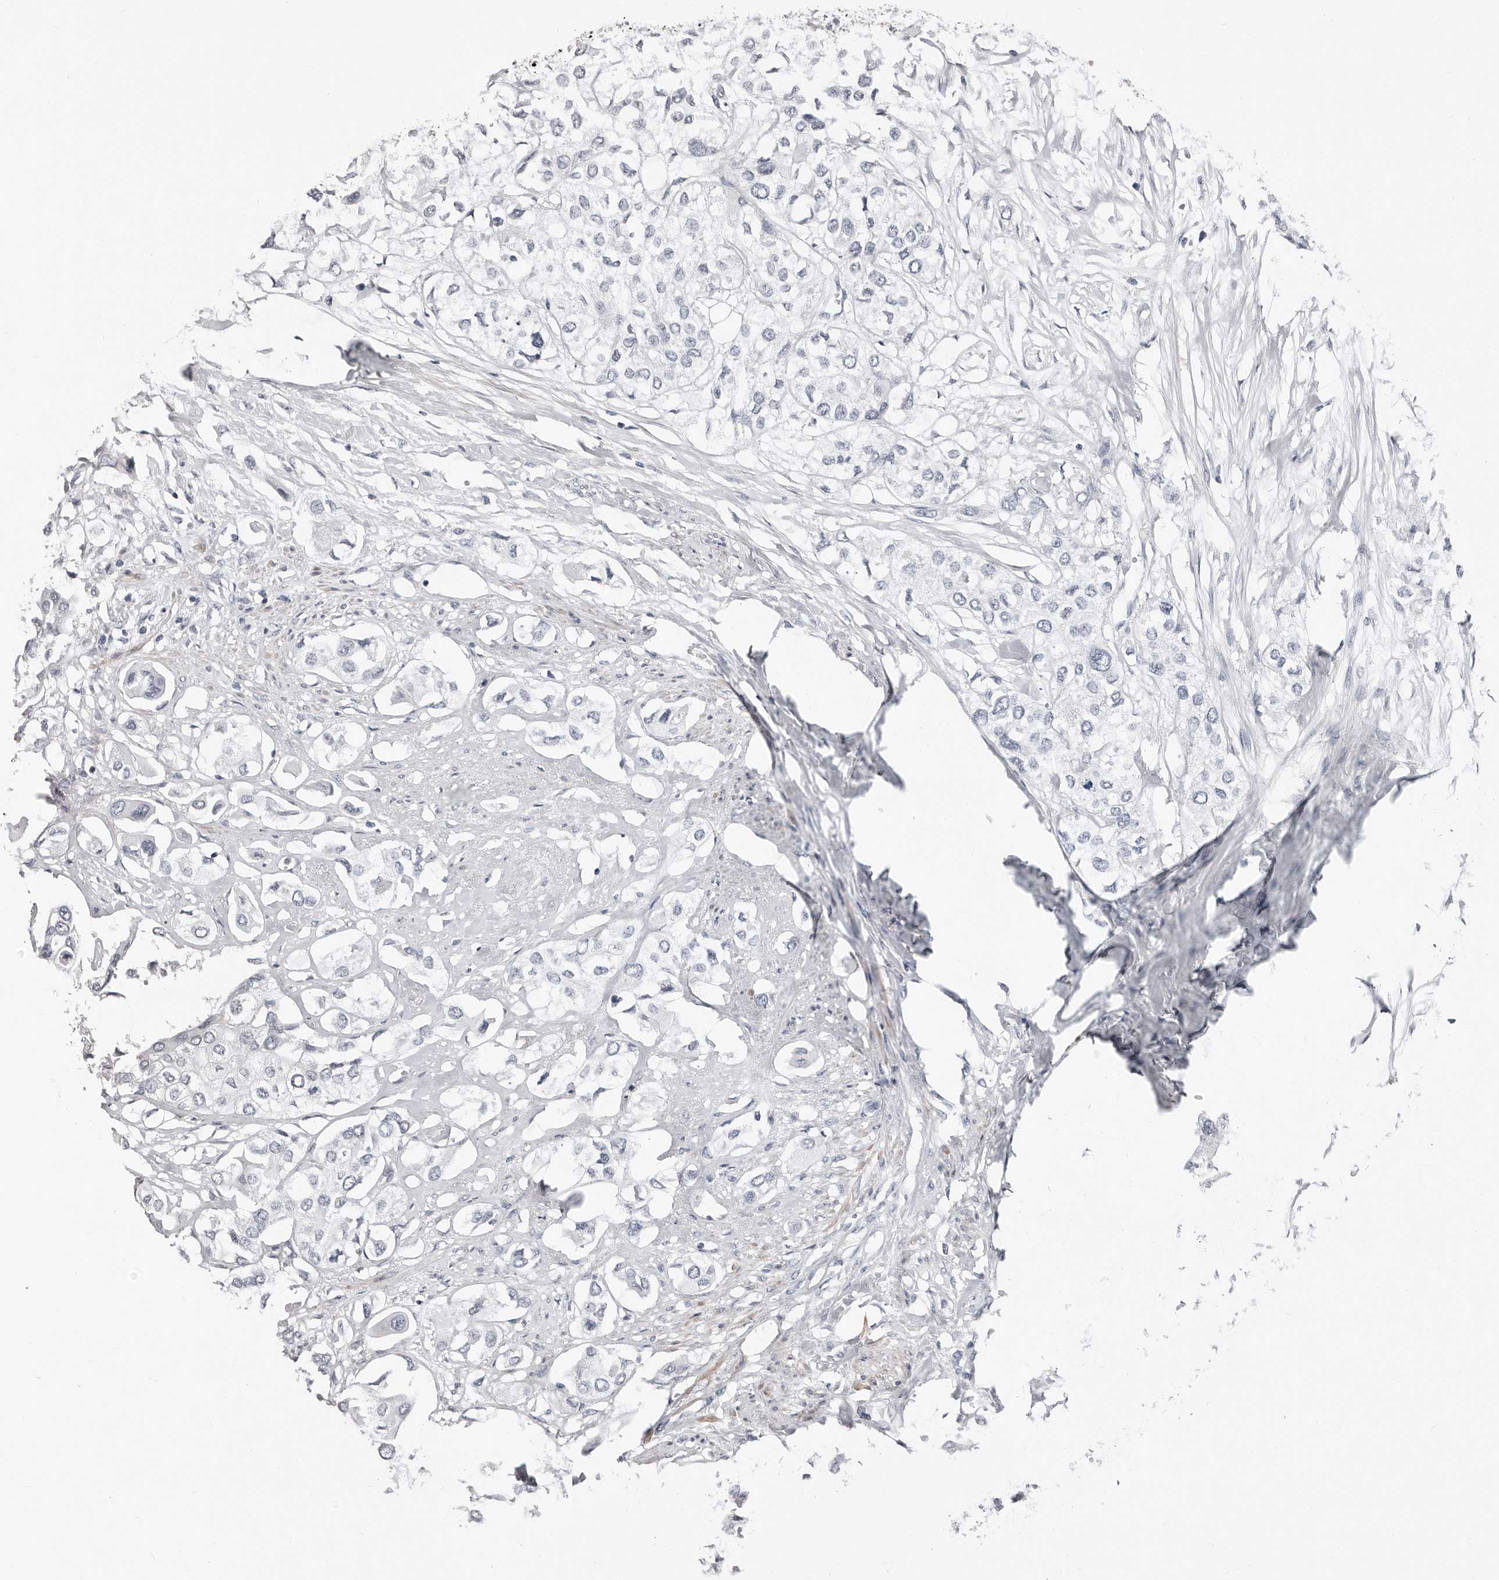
{"staining": {"intensity": "negative", "quantity": "none", "location": "none"}, "tissue": "urothelial cancer", "cell_type": "Tumor cells", "image_type": "cancer", "snomed": [{"axis": "morphology", "description": "Urothelial carcinoma, High grade"}, {"axis": "topography", "description": "Urinary bladder"}], "caption": "Immunohistochemistry of urothelial cancer reveals no staining in tumor cells.", "gene": "ASRGL1", "patient": {"sex": "male", "age": 64}}